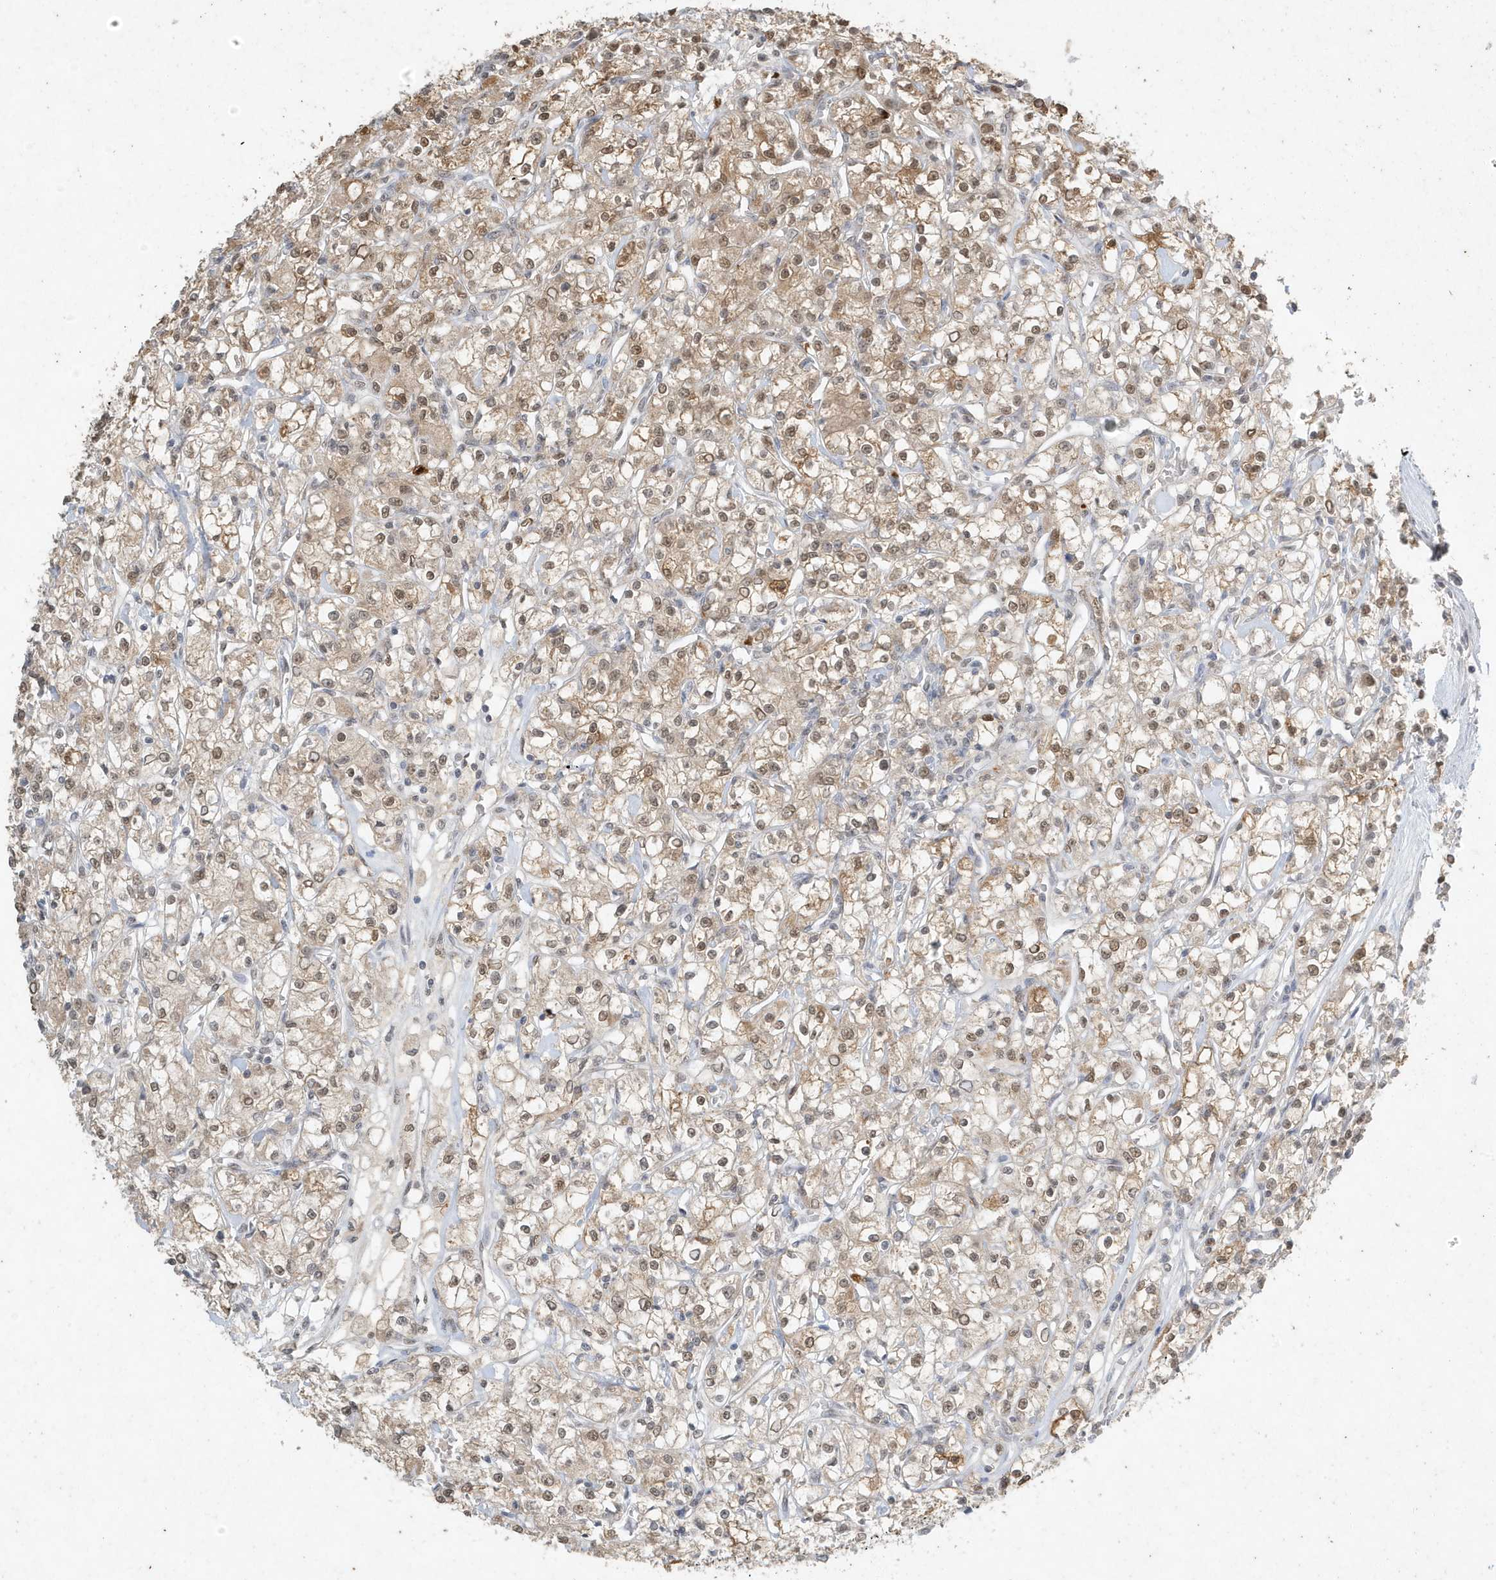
{"staining": {"intensity": "moderate", "quantity": "25%-75%", "location": "cytoplasmic/membranous,nuclear"}, "tissue": "renal cancer", "cell_type": "Tumor cells", "image_type": "cancer", "snomed": [{"axis": "morphology", "description": "Adenocarcinoma, NOS"}, {"axis": "topography", "description": "Kidney"}], "caption": "Human renal cancer stained with a brown dye displays moderate cytoplasmic/membranous and nuclear positive expression in approximately 25%-75% of tumor cells.", "gene": "DEFA1", "patient": {"sex": "female", "age": 59}}